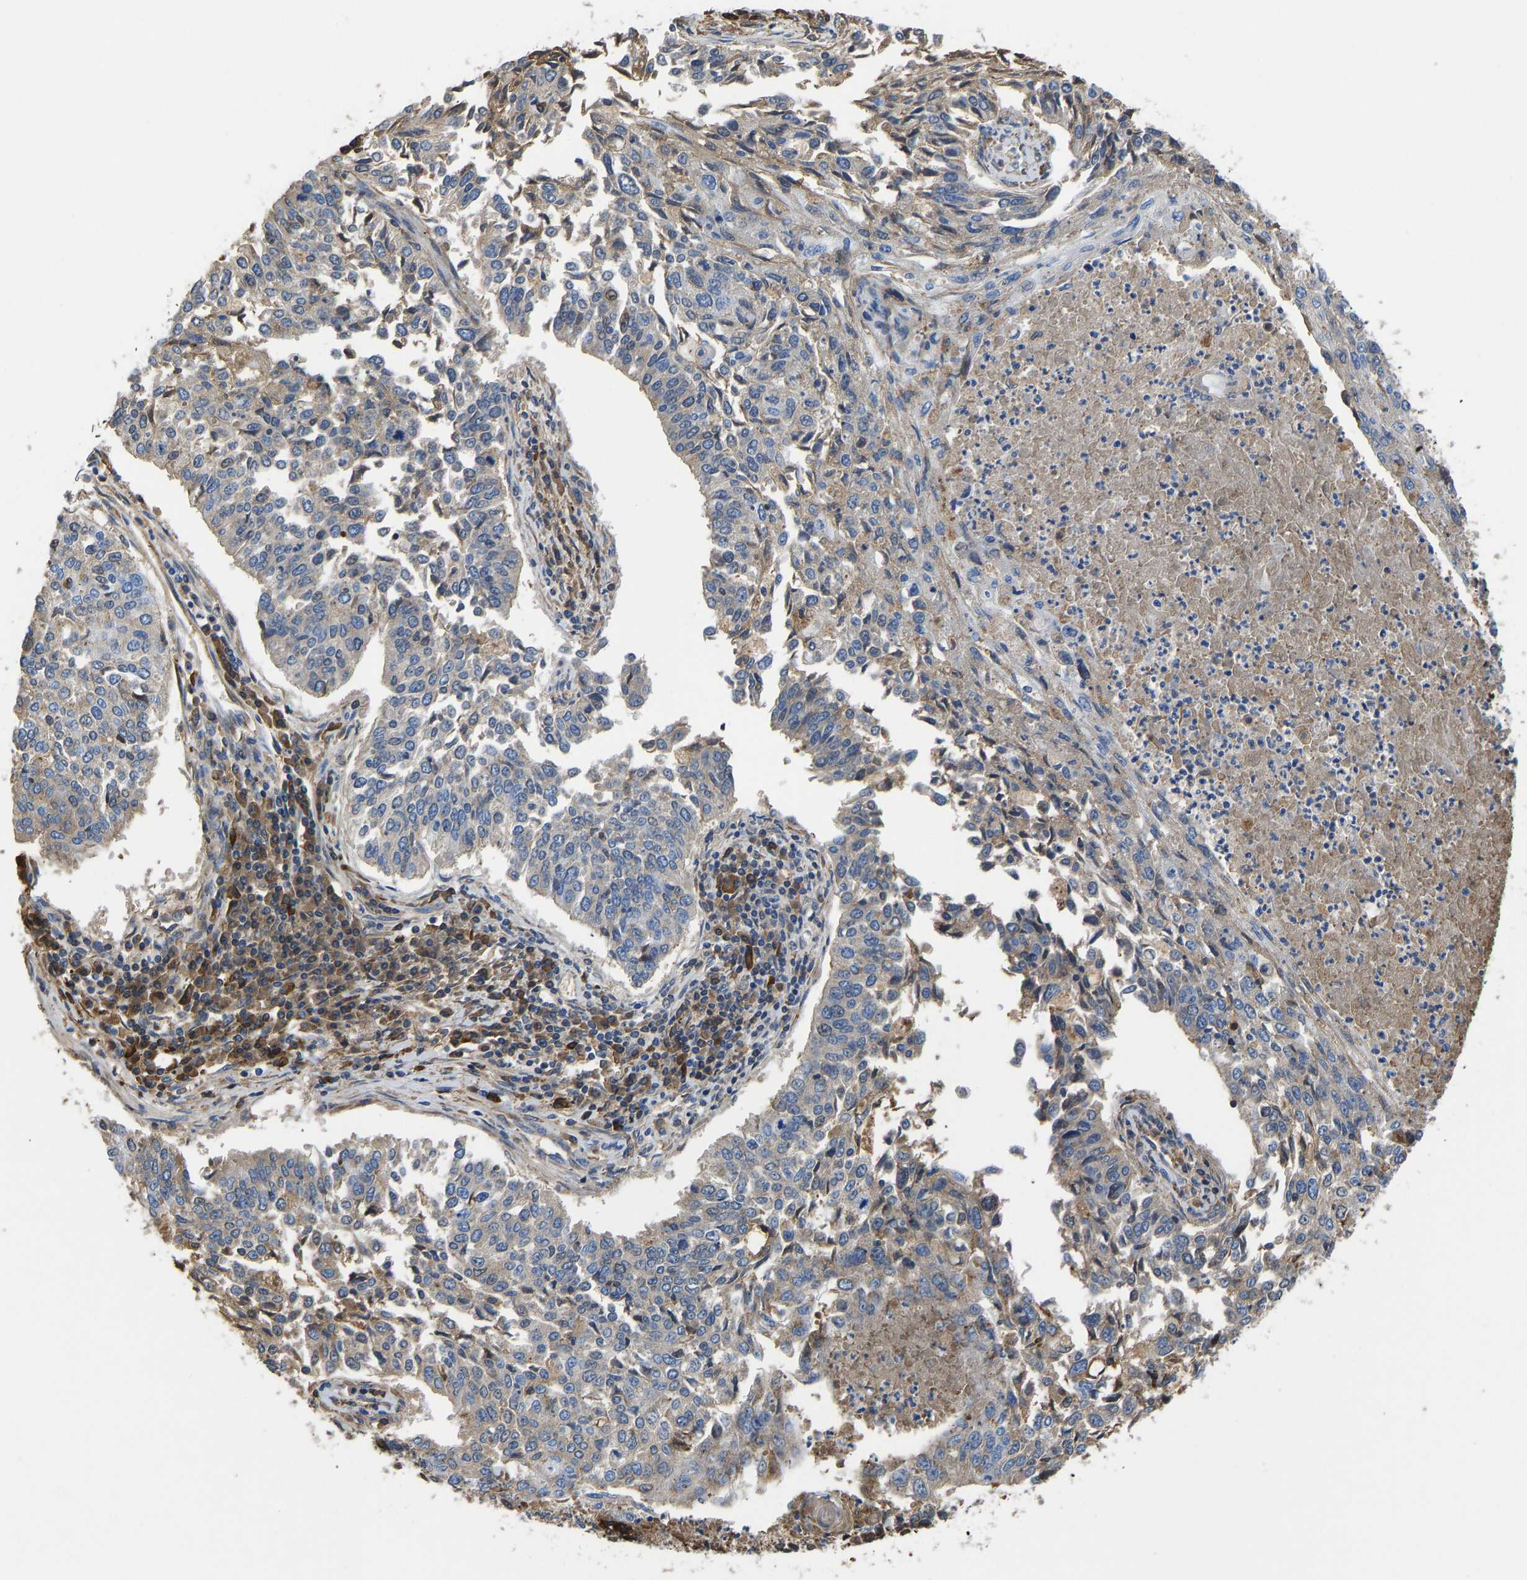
{"staining": {"intensity": "weak", "quantity": "25%-75%", "location": "cytoplasmic/membranous"}, "tissue": "lung cancer", "cell_type": "Tumor cells", "image_type": "cancer", "snomed": [{"axis": "morphology", "description": "Normal tissue, NOS"}, {"axis": "morphology", "description": "Squamous cell carcinoma, NOS"}, {"axis": "topography", "description": "Cartilage tissue"}, {"axis": "topography", "description": "Bronchus"}, {"axis": "topography", "description": "Lung"}], "caption": "A low amount of weak cytoplasmic/membranous staining is identified in approximately 25%-75% of tumor cells in lung cancer tissue. Using DAB (brown) and hematoxylin (blue) stains, captured at high magnification using brightfield microscopy.", "gene": "HSPG2", "patient": {"sex": "female", "age": 49}}